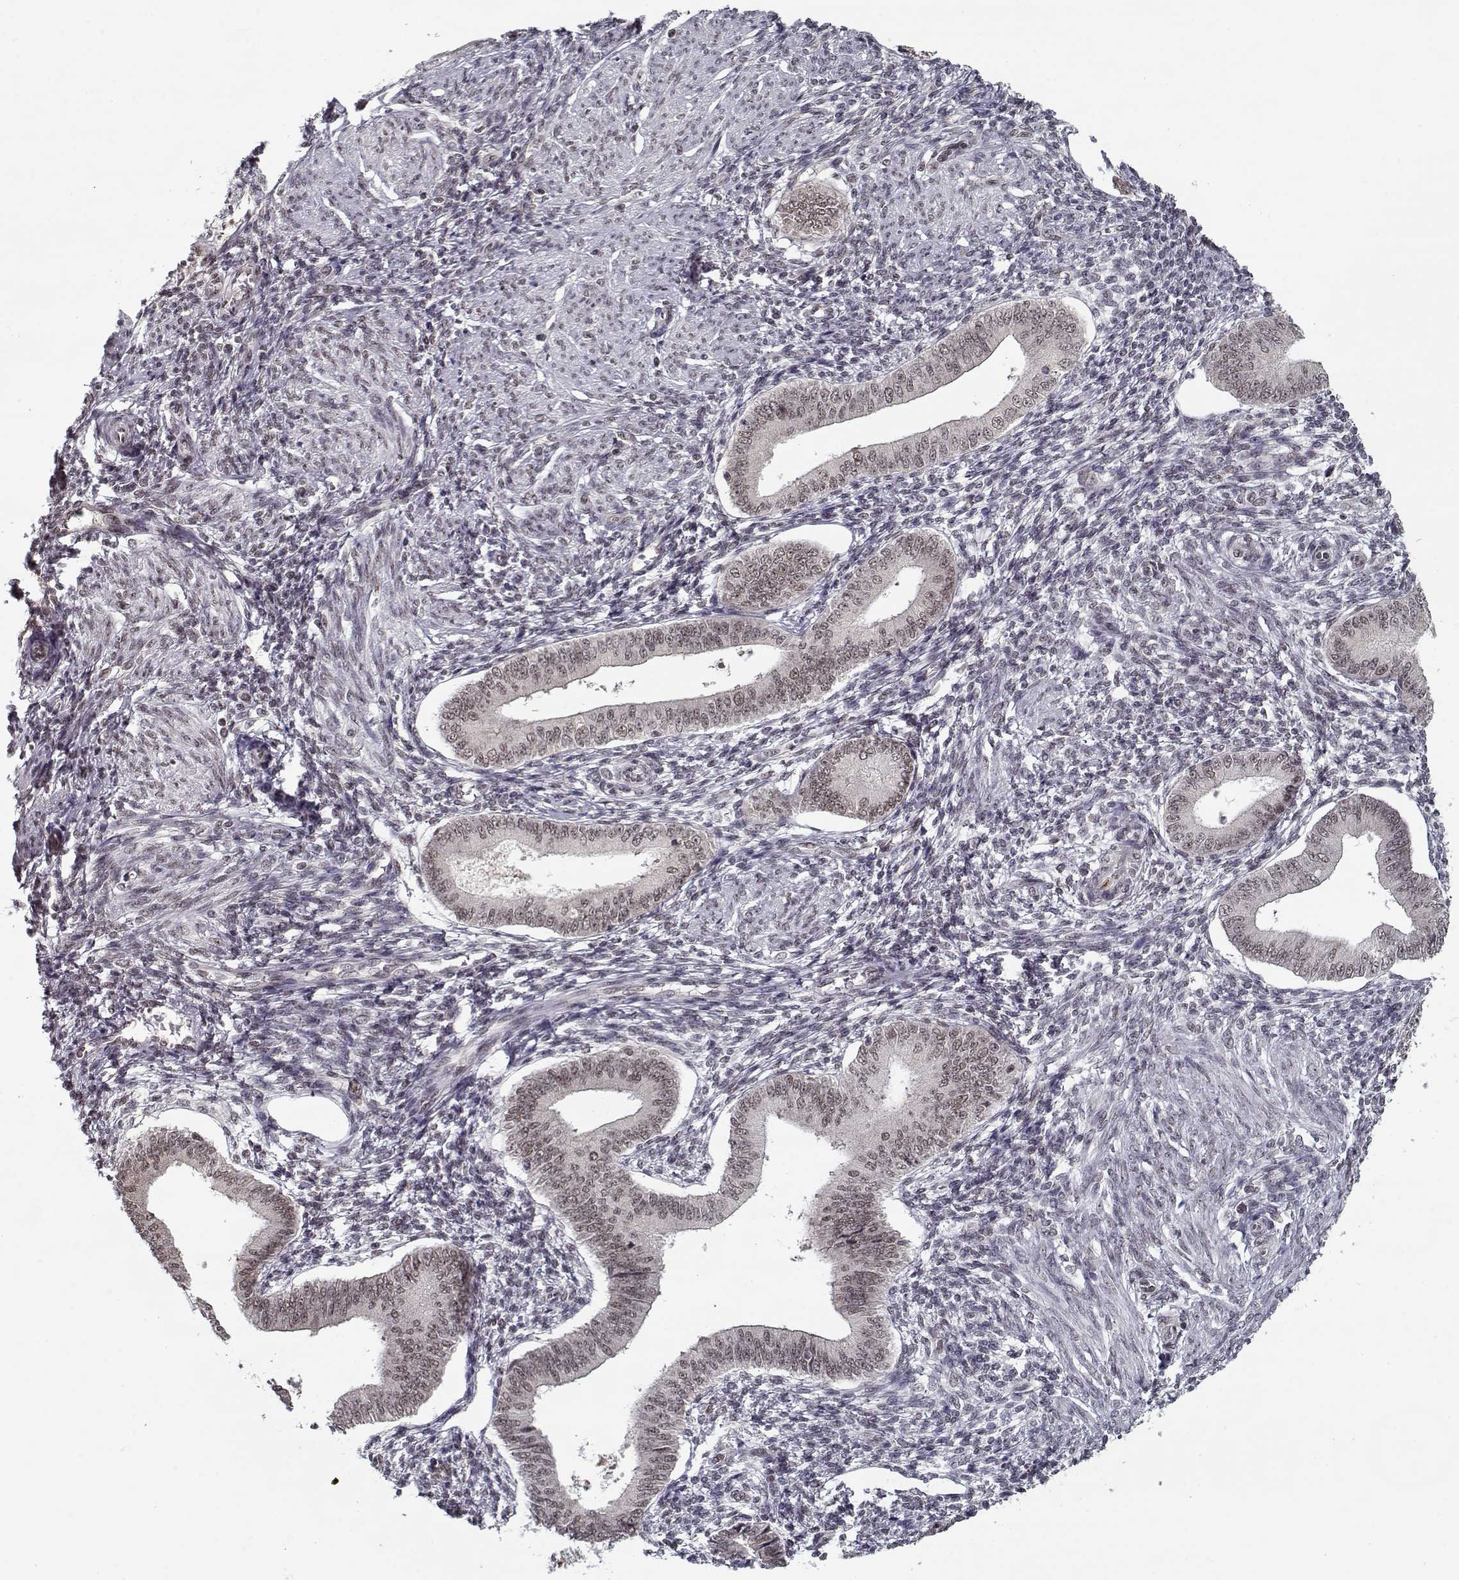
{"staining": {"intensity": "negative", "quantity": "none", "location": "none"}, "tissue": "endometrium", "cell_type": "Cells in endometrial stroma", "image_type": "normal", "snomed": [{"axis": "morphology", "description": "Normal tissue, NOS"}, {"axis": "topography", "description": "Endometrium"}], "caption": "Immunohistochemistry (IHC) micrograph of benign endometrium: endometrium stained with DAB (3,3'-diaminobenzidine) demonstrates no significant protein expression in cells in endometrial stroma.", "gene": "TESPA1", "patient": {"sex": "female", "age": 42}}